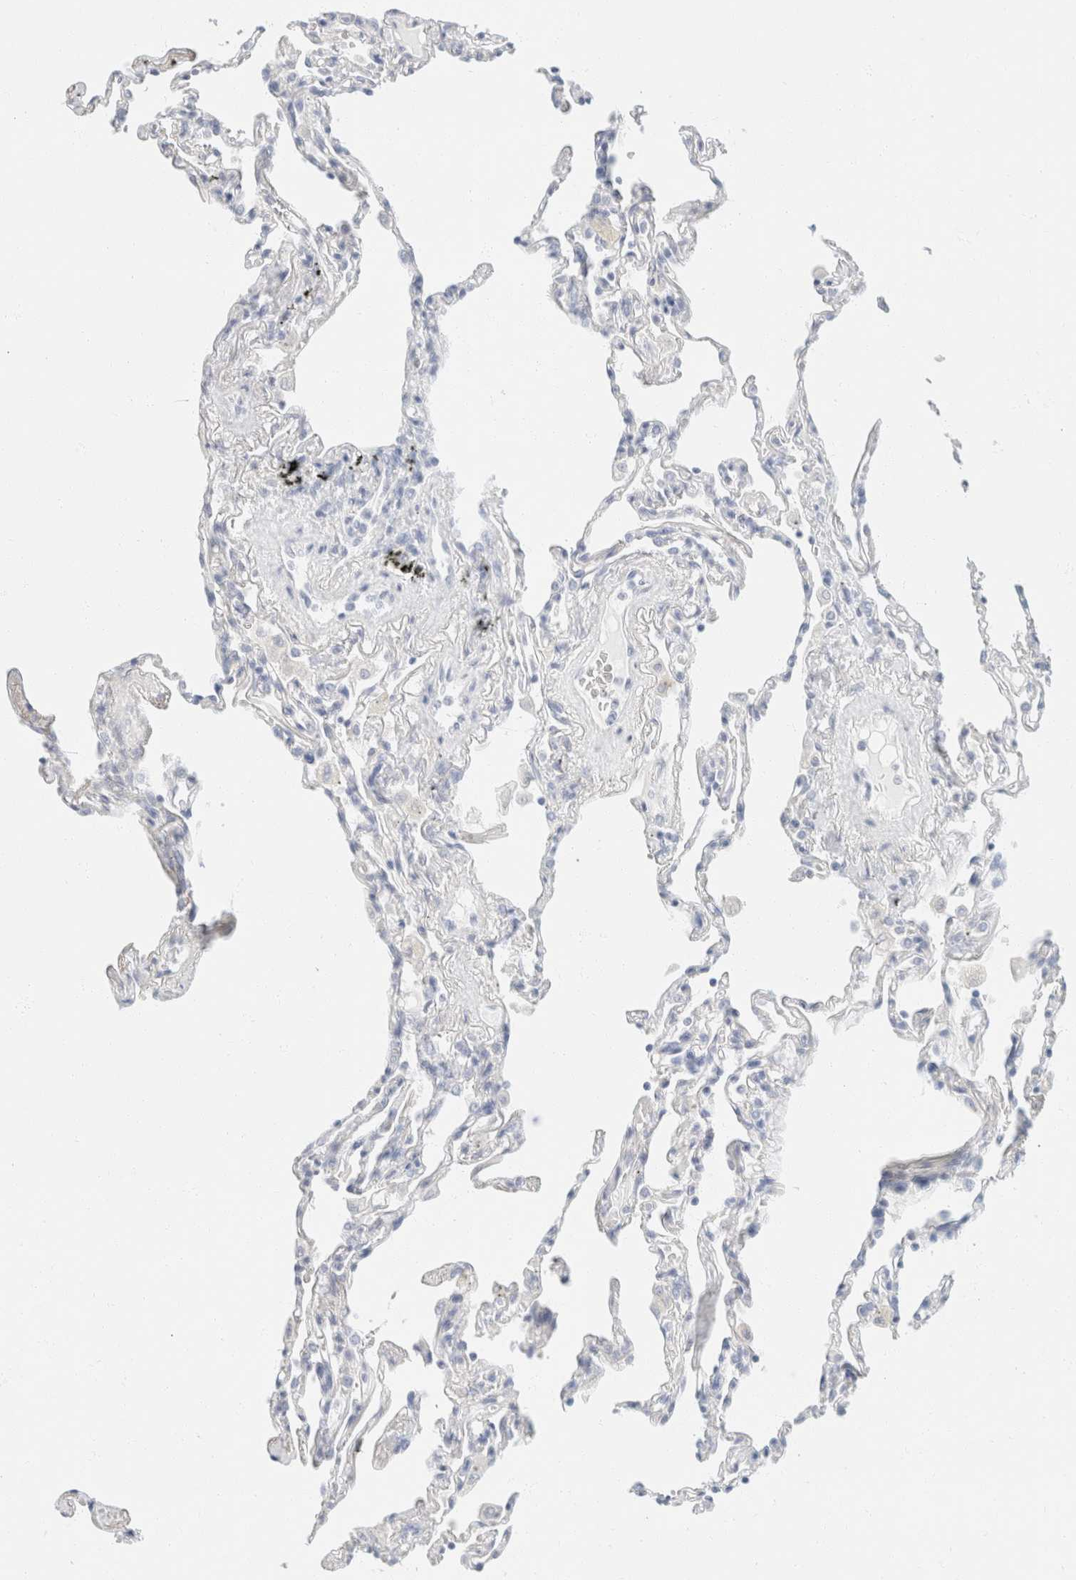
{"staining": {"intensity": "negative", "quantity": "none", "location": "none"}, "tissue": "lung", "cell_type": "Alveolar cells", "image_type": "normal", "snomed": [{"axis": "morphology", "description": "Normal tissue, NOS"}, {"axis": "topography", "description": "Lung"}], "caption": "This image is of normal lung stained with IHC to label a protein in brown with the nuclei are counter-stained blue. There is no expression in alveolar cells.", "gene": "KRT20", "patient": {"sex": "male", "age": 59}}